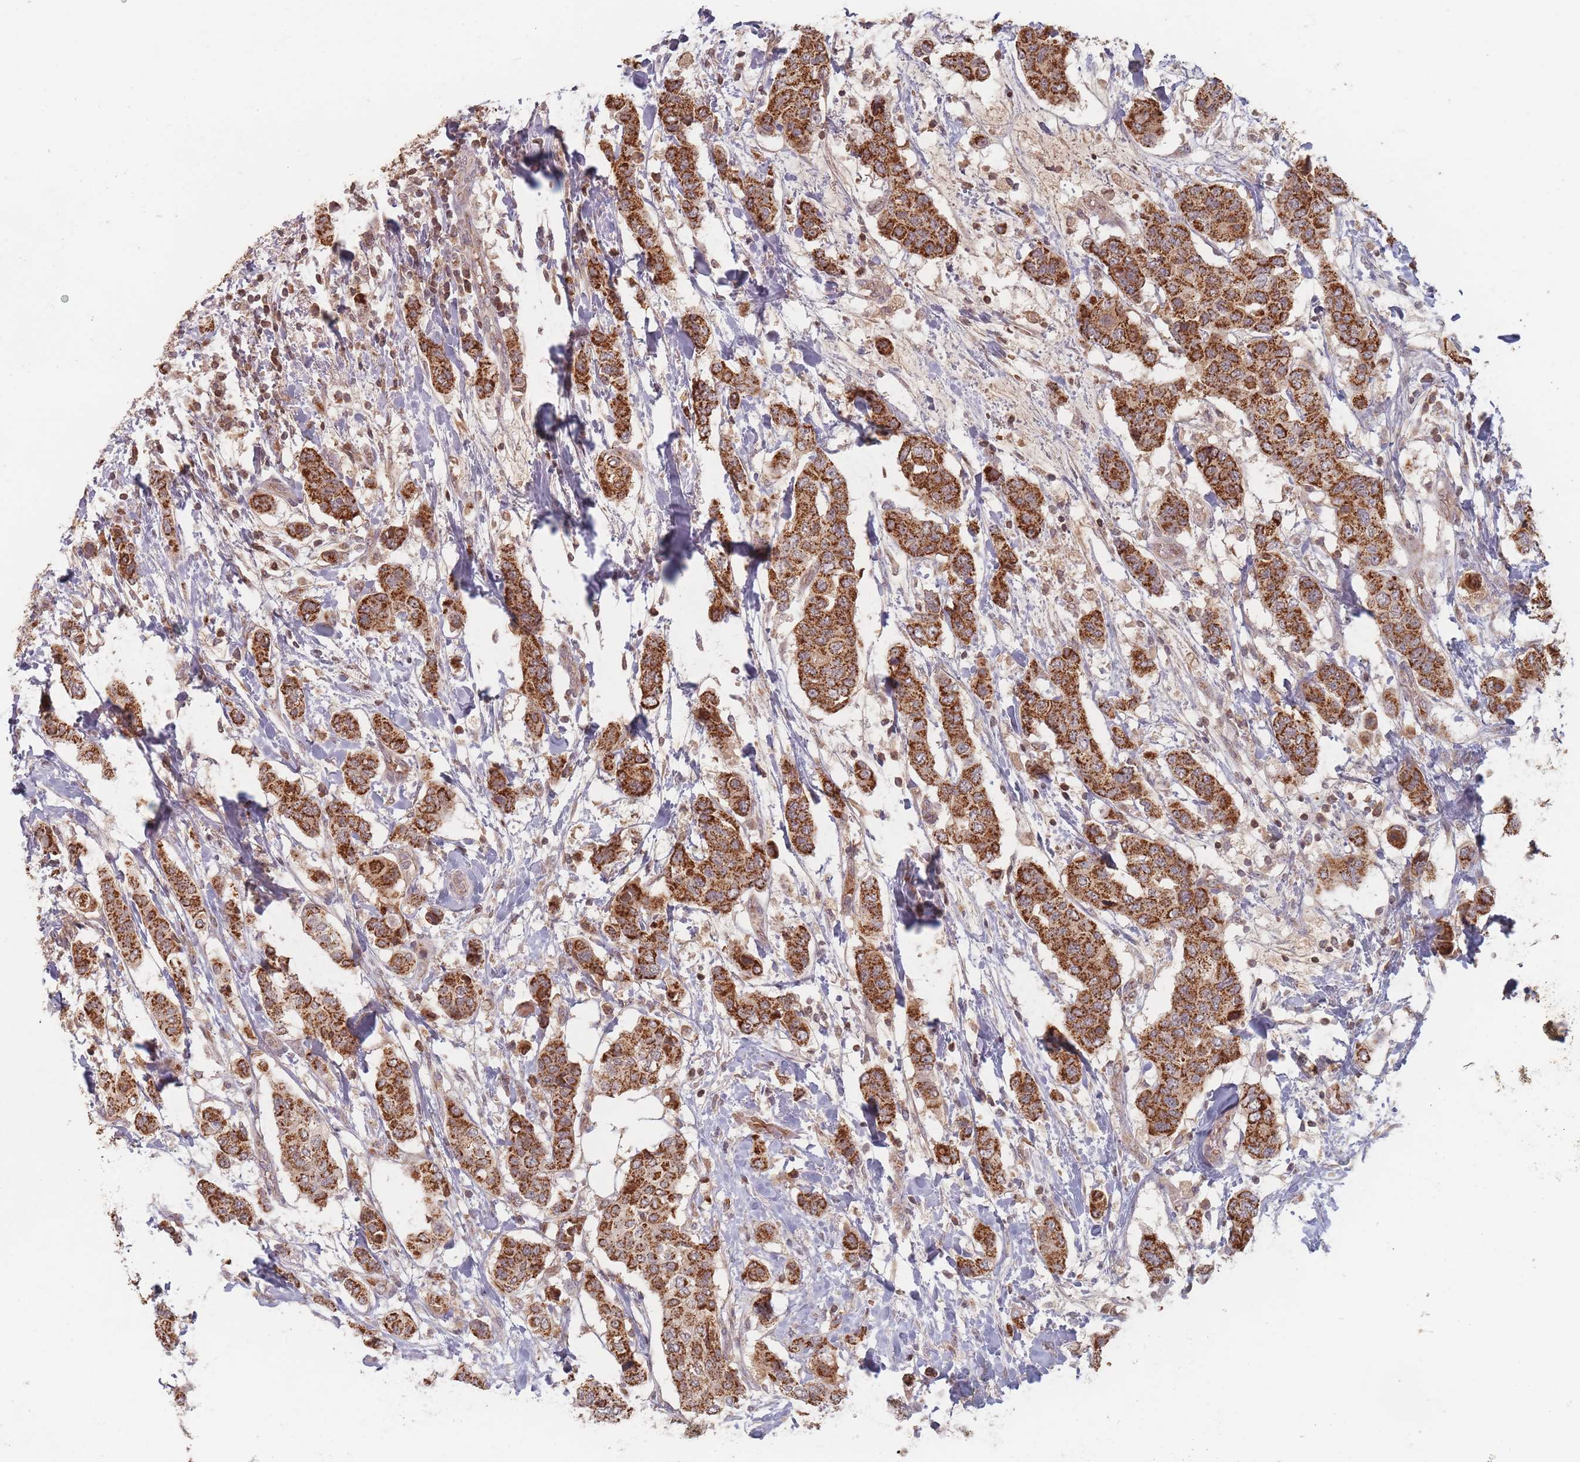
{"staining": {"intensity": "strong", "quantity": ">75%", "location": "cytoplasmic/membranous"}, "tissue": "breast cancer", "cell_type": "Tumor cells", "image_type": "cancer", "snomed": [{"axis": "morphology", "description": "Lobular carcinoma"}, {"axis": "topography", "description": "Breast"}], "caption": "Breast cancer (lobular carcinoma) stained for a protein (brown) exhibits strong cytoplasmic/membranous positive expression in approximately >75% of tumor cells.", "gene": "OR2M4", "patient": {"sex": "female", "age": 51}}